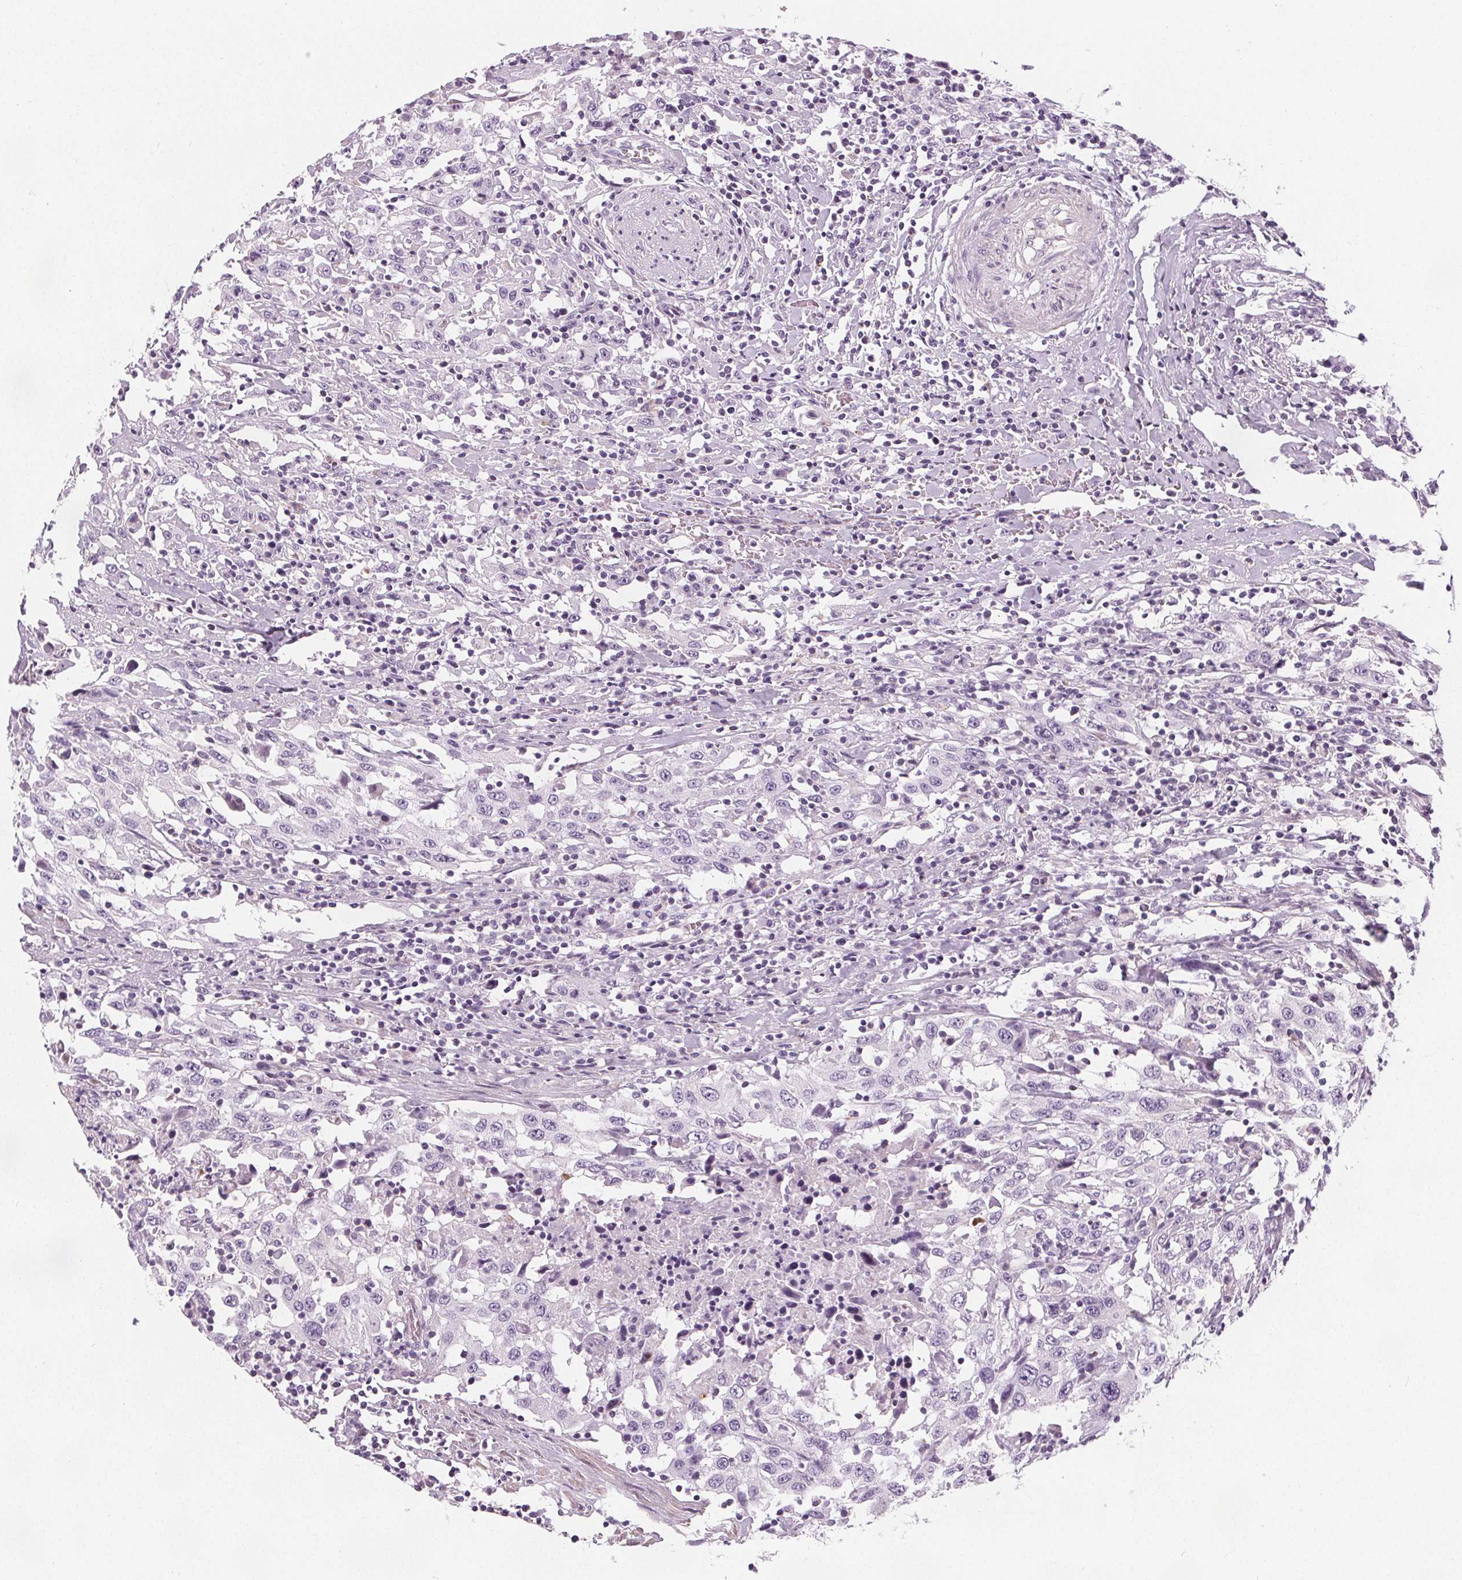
{"staining": {"intensity": "negative", "quantity": "none", "location": "none"}, "tissue": "urothelial cancer", "cell_type": "Tumor cells", "image_type": "cancer", "snomed": [{"axis": "morphology", "description": "Urothelial carcinoma, High grade"}, {"axis": "topography", "description": "Urinary bladder"}], "caption": "Human urothelial cancer stained for a protein using immunohistochemistry (IHC) shows no positivity in tumor cells.", "gene": "SLC5A12", "patient": {"sex": "male", "age": 61}}